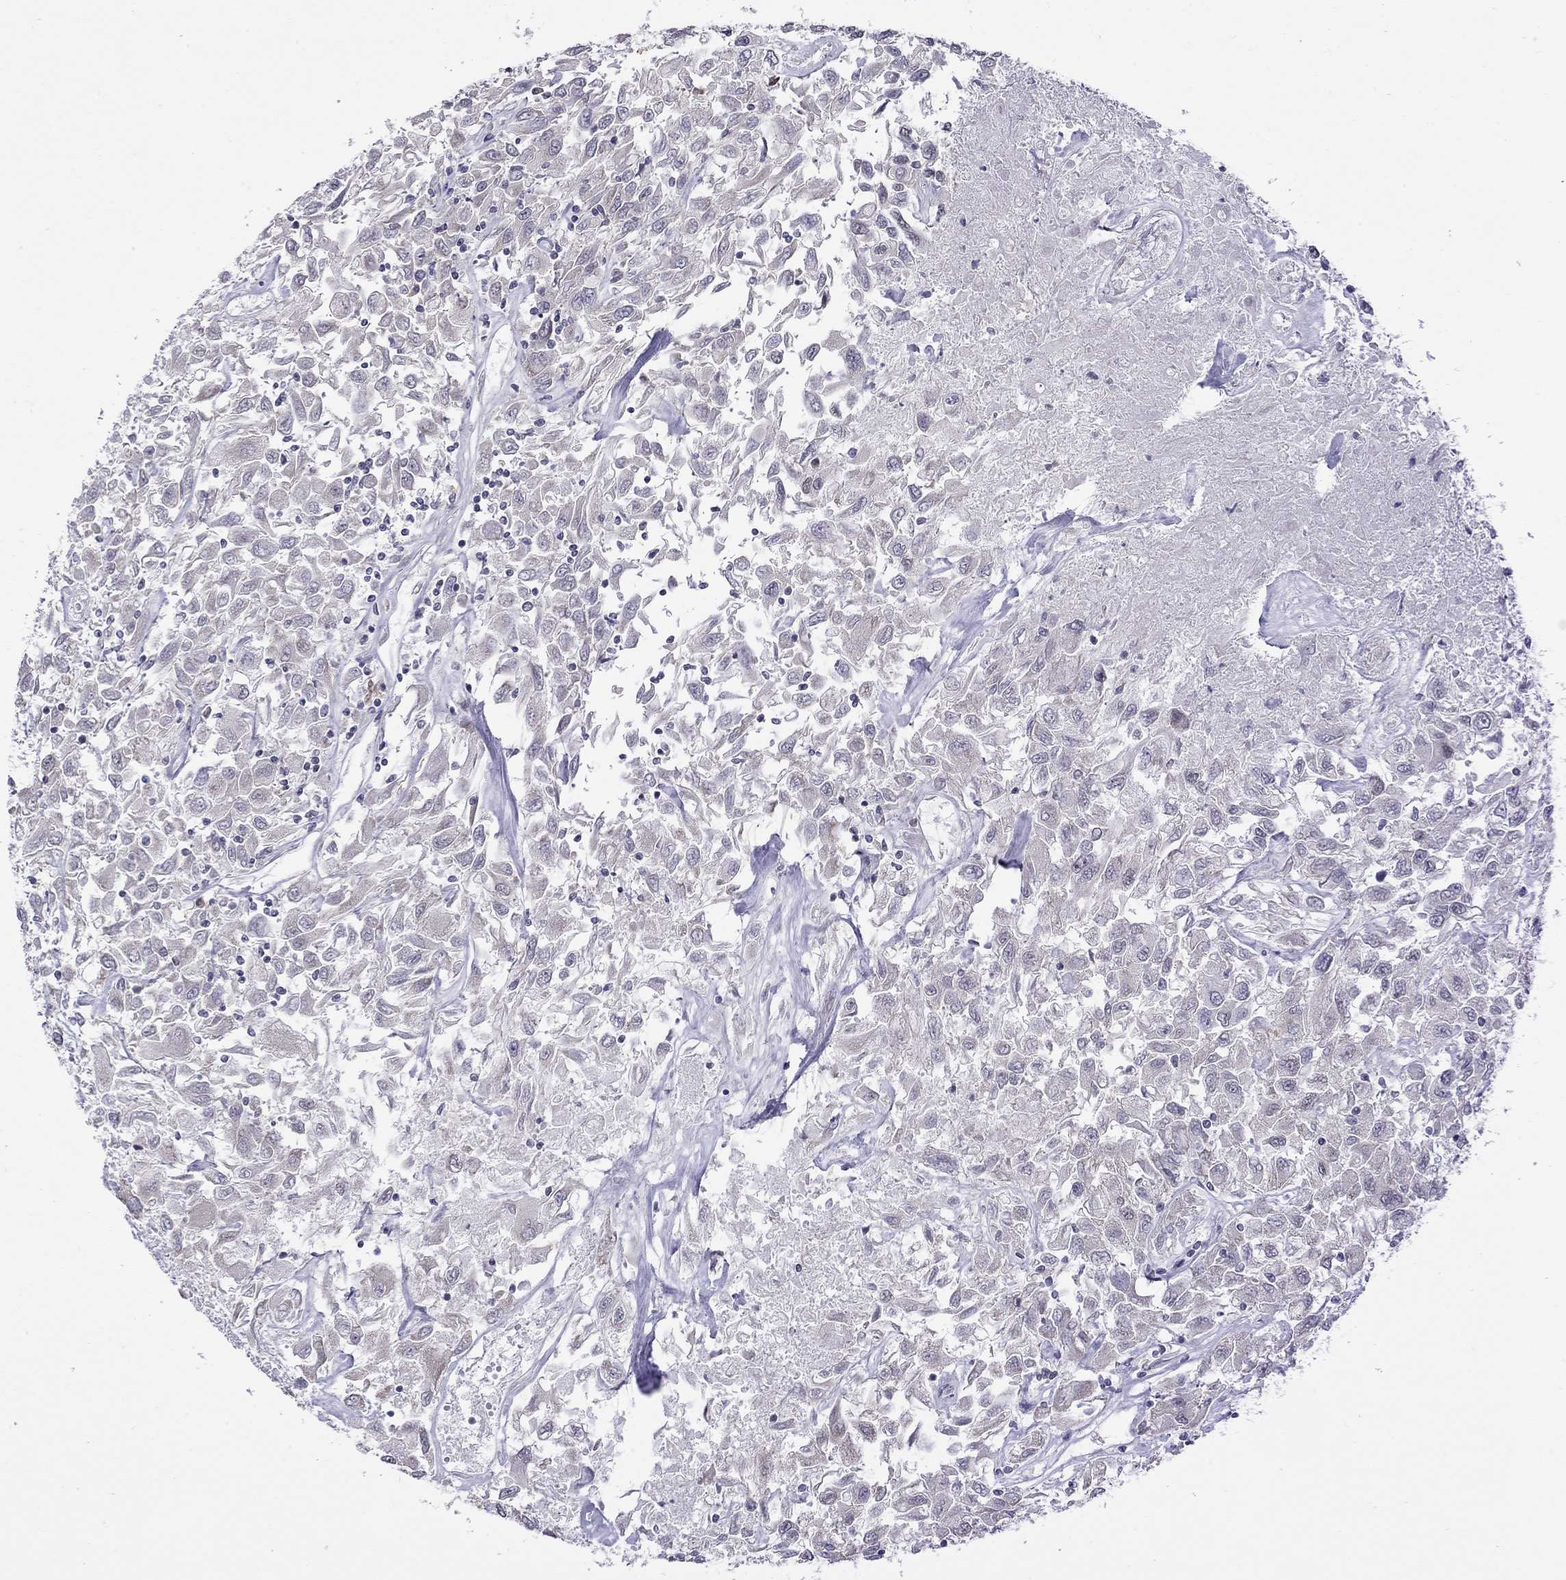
{"staining": {"intensity": "negative", "quantity": "none", "location": "none"}, "tissue": "renal cancer", "cell_type": "Tumor cells", "image_type": "cancer", "snomed": [{"axis": "morphology", "description": "Adenocarcinoma, NOS"}, {"axis": "topography", "description": "Kidney"}], "caption": "Adenocarcinoma (renal) was stained to show a protein in brown. There is no significant positivity in tumor cells.", "gene": "HES5", "patient": {"sex": "female", "age": 76}}